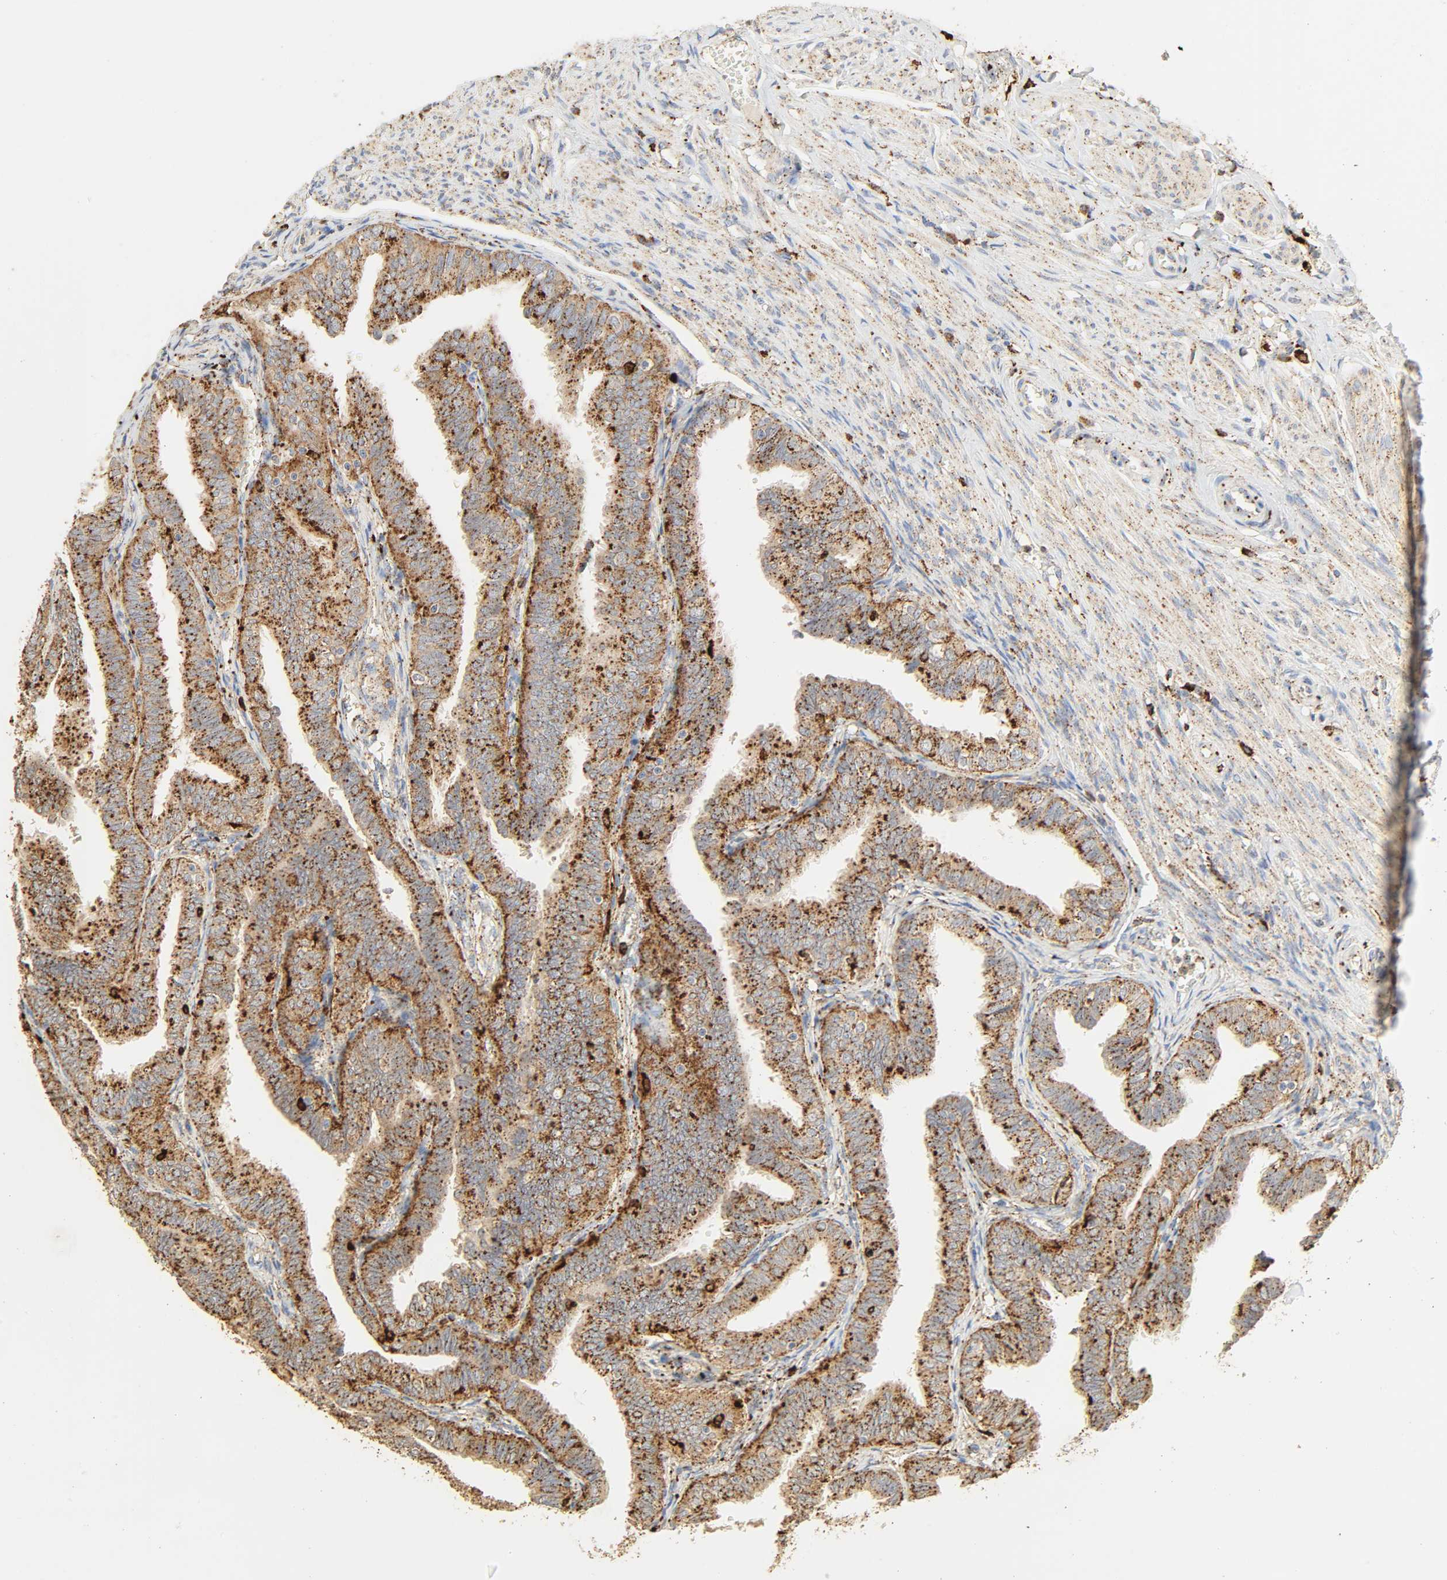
{"staining": {"intensity": "strong", "quantity": ">75%", "location": "cytoplasmic/membranous"}, "tissue": "fallopian tube", "cell_type": "Glandular cells", "image_type": "normal", "snomed": [{"axis": "morphology", "description": "Normal tissue, NOS"}, {"axis": "topography", "description": "Fallopian tube"}], "caption": "Immunohistochemistry (IHC) micrograph of normal fallopian tube: human fallopian tube stained using immunohistochemistry (IHC) reveals high levels of strong protein expression localized specifically in the cytoplasmic/membranous of glandular cells, appearing as a cytoplasmic/membranous brown color.", "gene": "PSAP", "patient": {"sex": "female", "age": 46}}